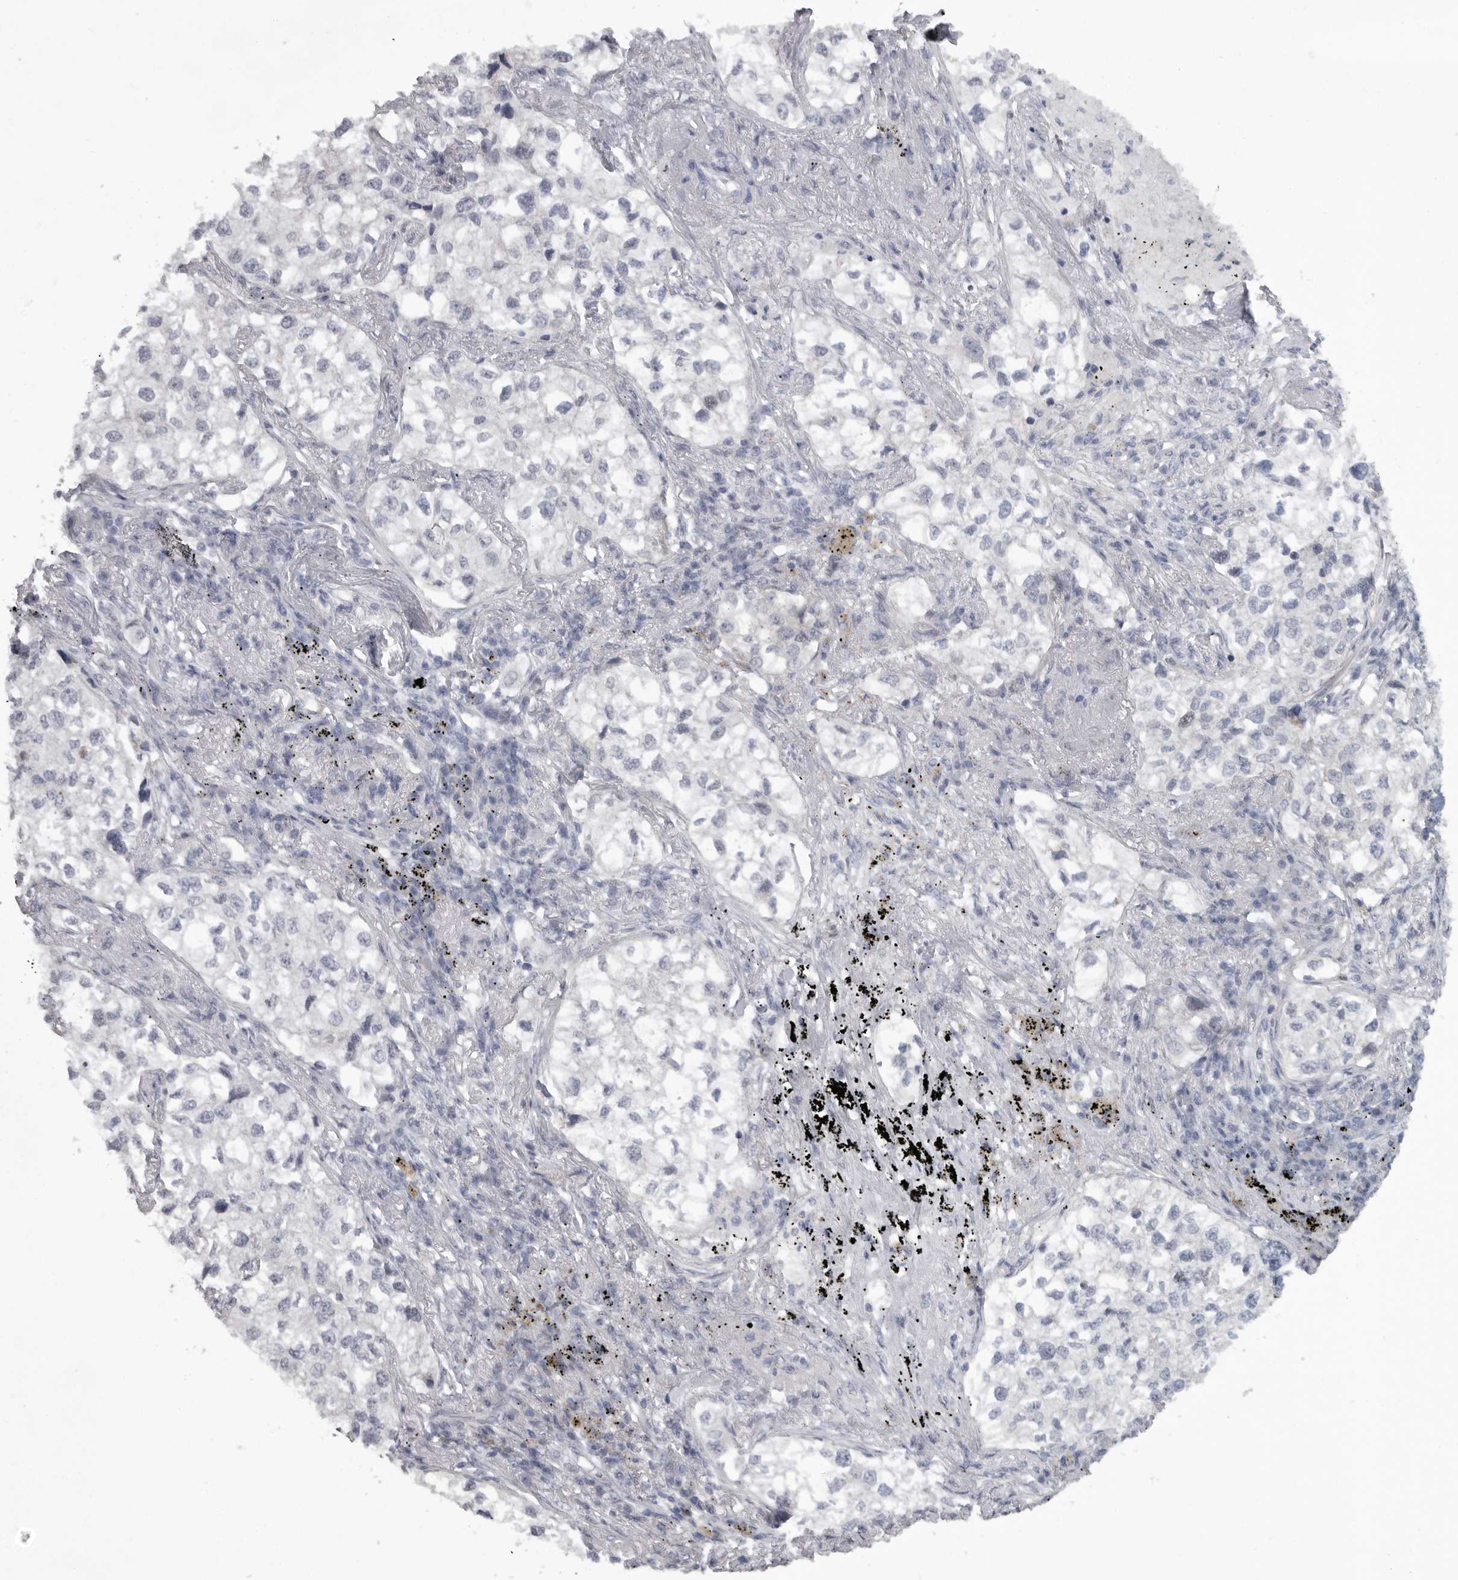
{"staining": {"intensity": "negative", "quantity": "none", "location": "none"}, "tissue": "lung cancer", "cell_type": "Tumor cells", "image_type": "cancer", "snomed": [{"axis": "morphology", "description": "Adenocarcinoma, NOS"}, {"axis": "topography", "description": "Lung"}], "caption": "Adenocarcinoma (lung) was stained to show a protein in brown. There is no significant expression in tumor cells.", "gene": "PPP1R9A", "patient": {"sex": "male", "age": 63}}